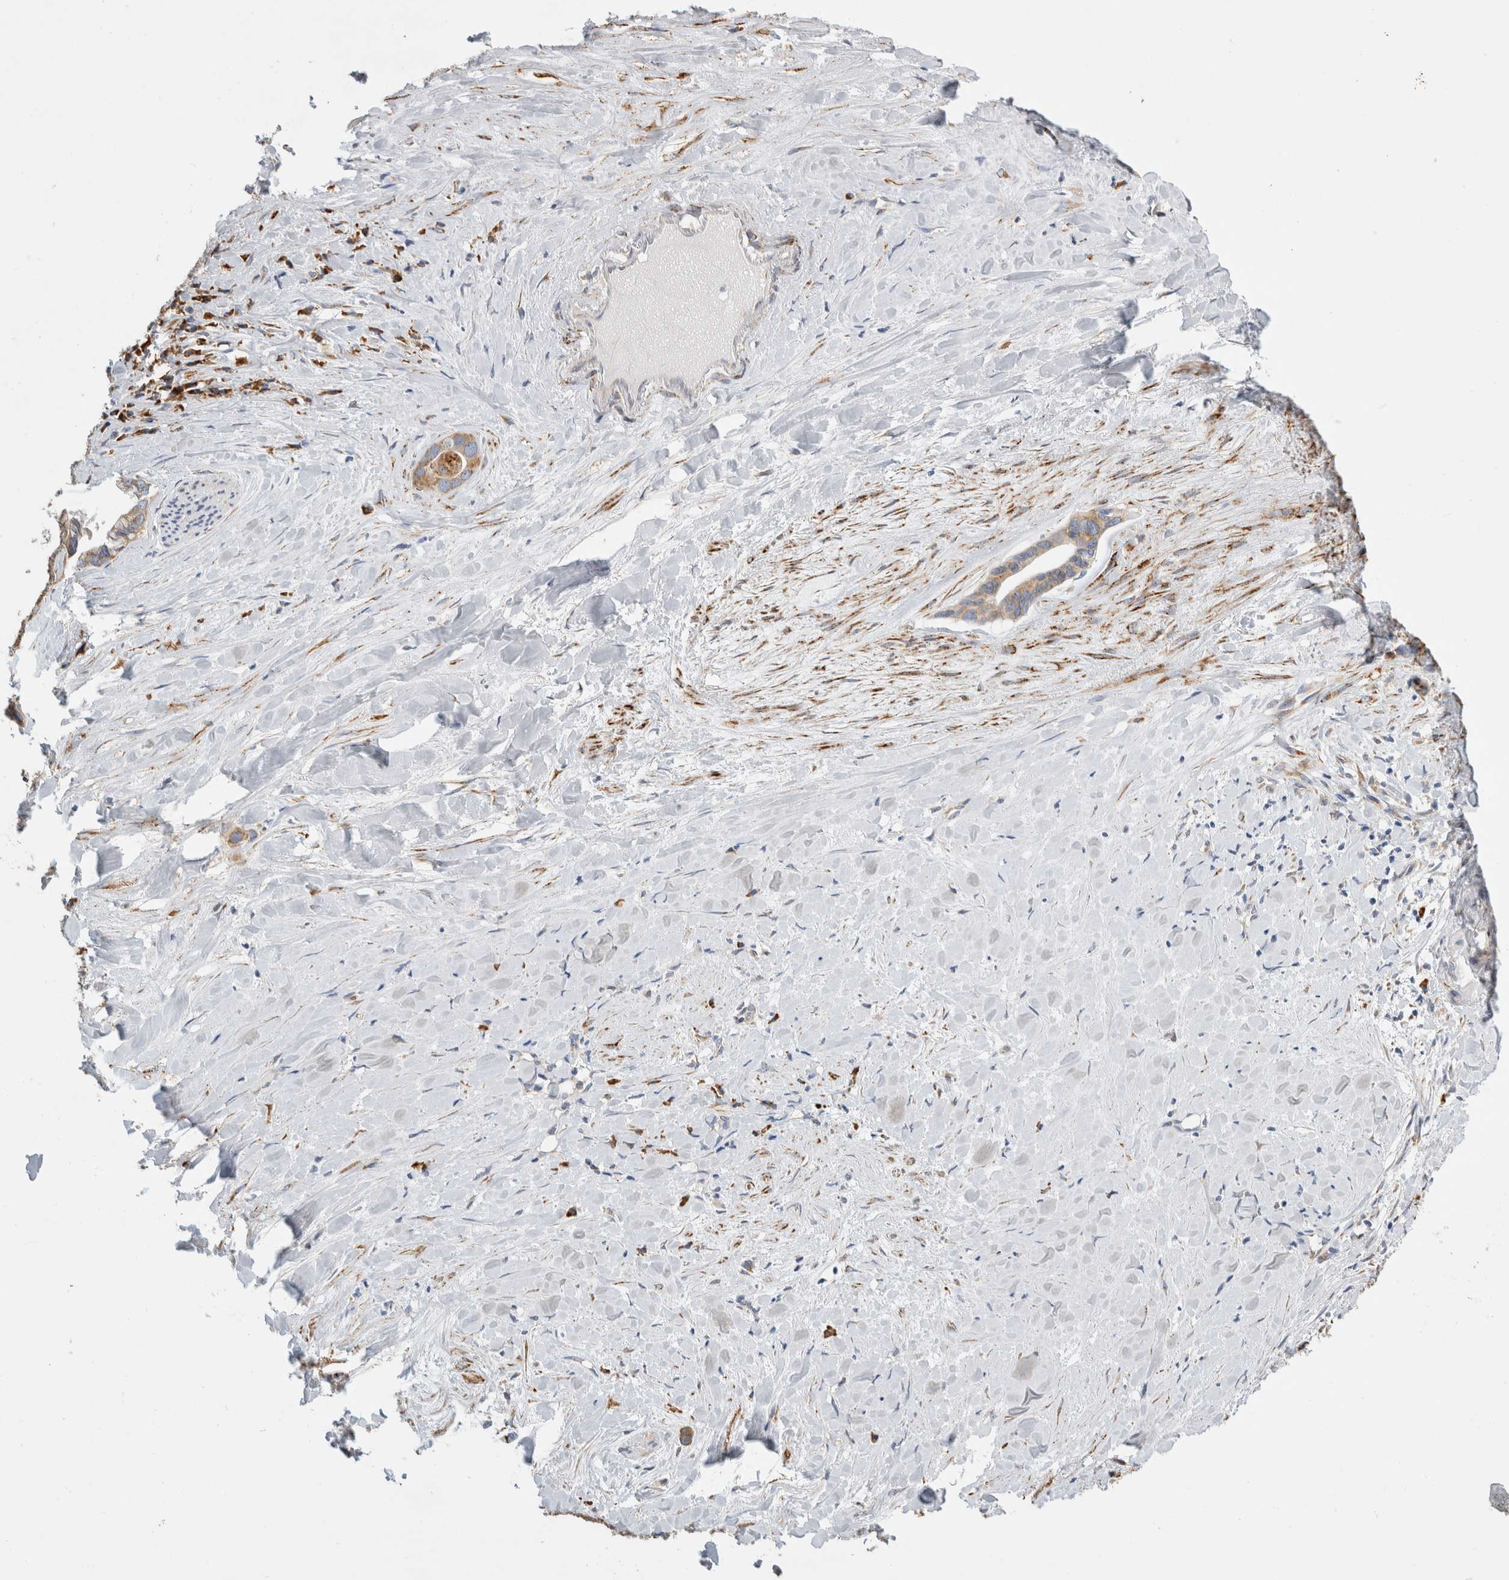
{"staining": {"intensity": "moderate", "quantity": ">75%", "location": "cytoplasmic/membranous"}, "tissue": "liver cancer", "cell_type": "Tumor cells", "image_type": "cancer", "snomed": [{"axis": "morphology", "description": "Cholangiocarcinoma"}, {"axis": "topography", "description": "Liver"}], "caption": "Protein expression analysis of liver cholangiocarcinoma displays moderate cytoplasmic/membranous staining in approximately >75% of tumor cells.", "gene": "RPN2", "patient": {"sex": "female", "age": 65}}